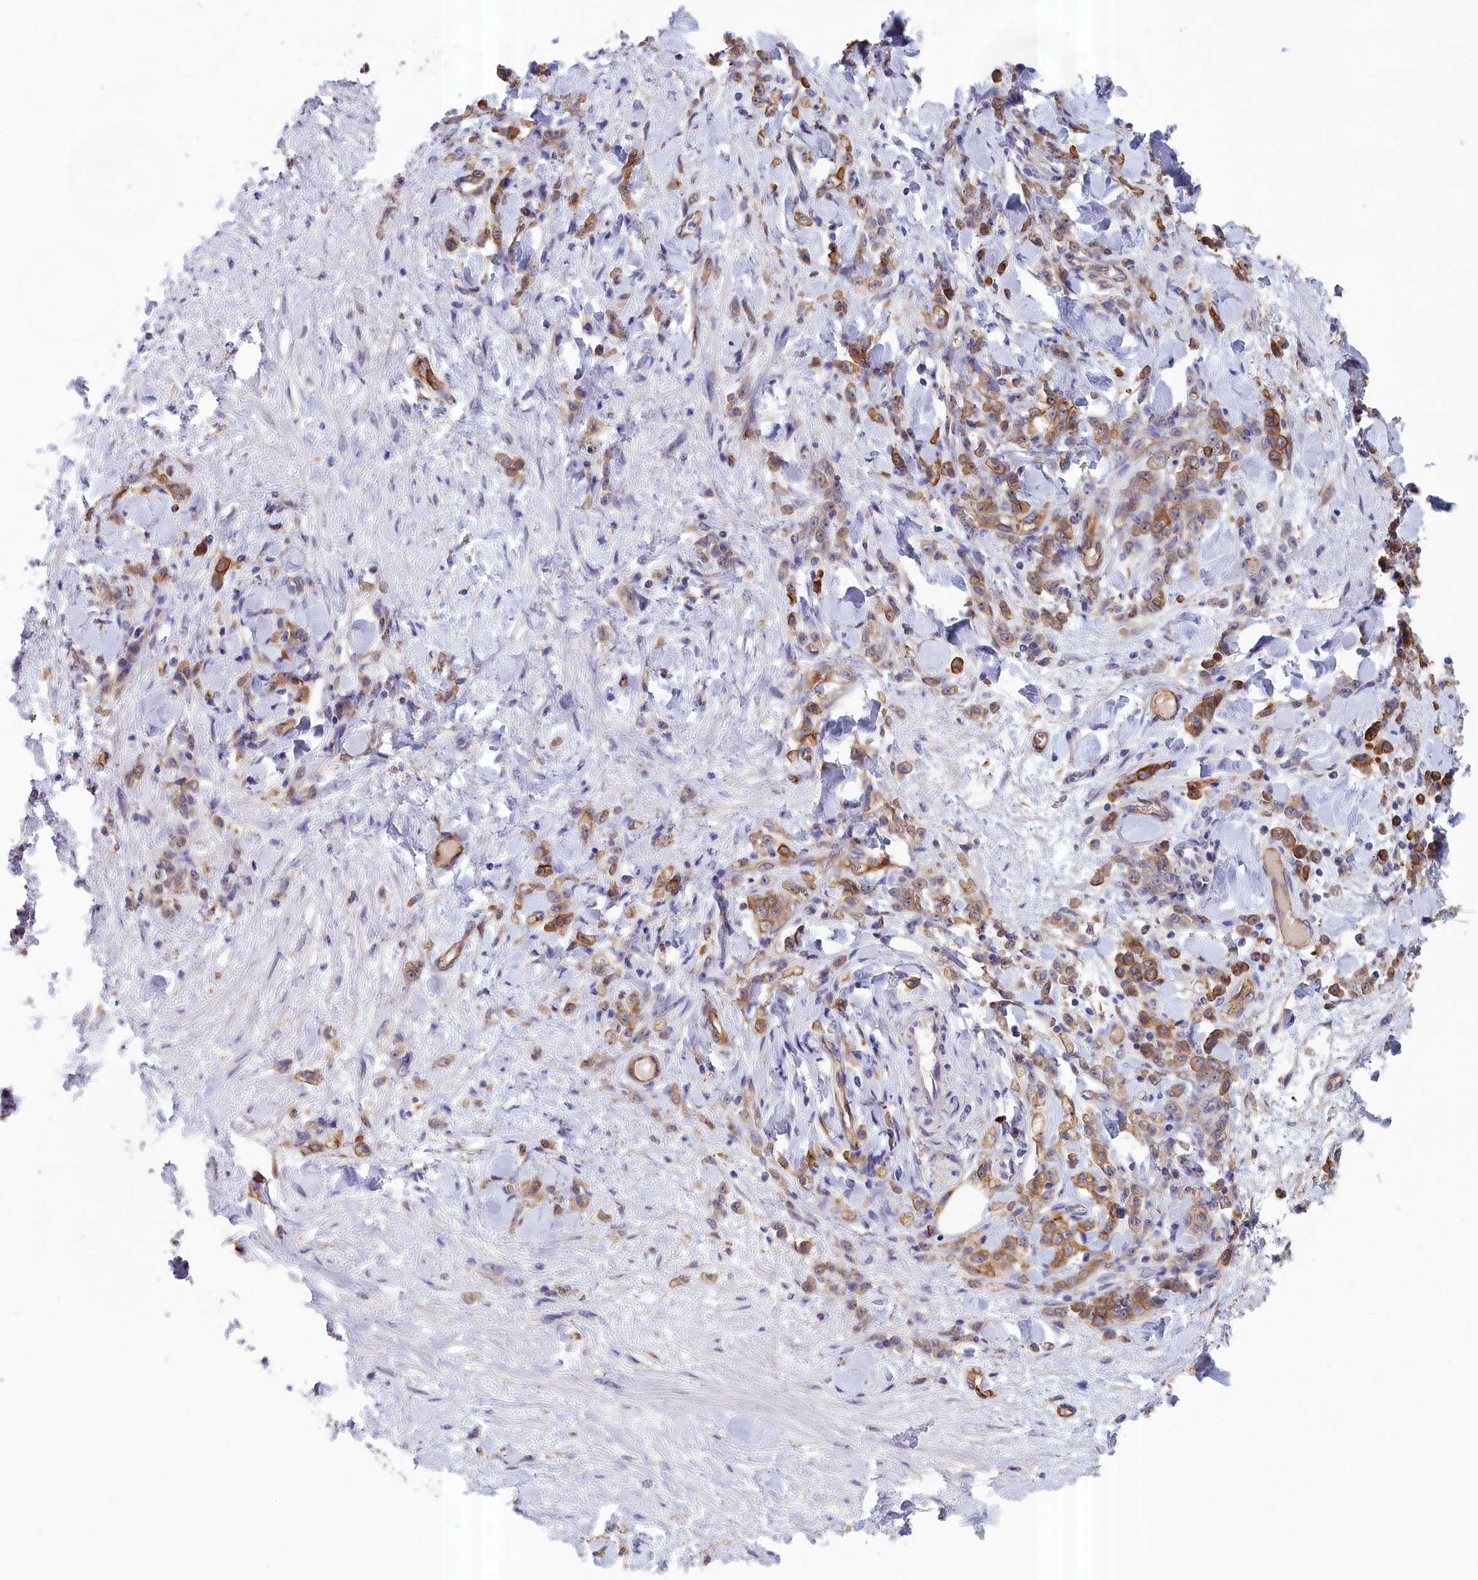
{"staining": {"intensity": "moderate", "quantity": ">75%", "location": "cytoplasmic/membranous"}, "tissue": "stomach cancer", "cell_type": "Tumor cells", "image_type": "cancer", "snomed": [{"axis": "morphology", "description": "Normal tissue, NOS"}, {"axis": "morphology", "description": "Adenocarcinoma, NOS"}, {"axis": "topography", "description": "Stomach"}], "caption": "Immunohistochemical staining of stomach adenocarcinoma demonstrates medium levels of moderate cytoplasmic/membranous protein expression in about >75% of tumor cells. The staining was performed using DAB (3,3'-diaminobenzidine) to visualize the protein expression in brown, while the nuclei were stained in blue with hematoxylin (Magnification: 20x).", "gene": "COL19A1", "patient": {"sex": "male", "age": 82}}